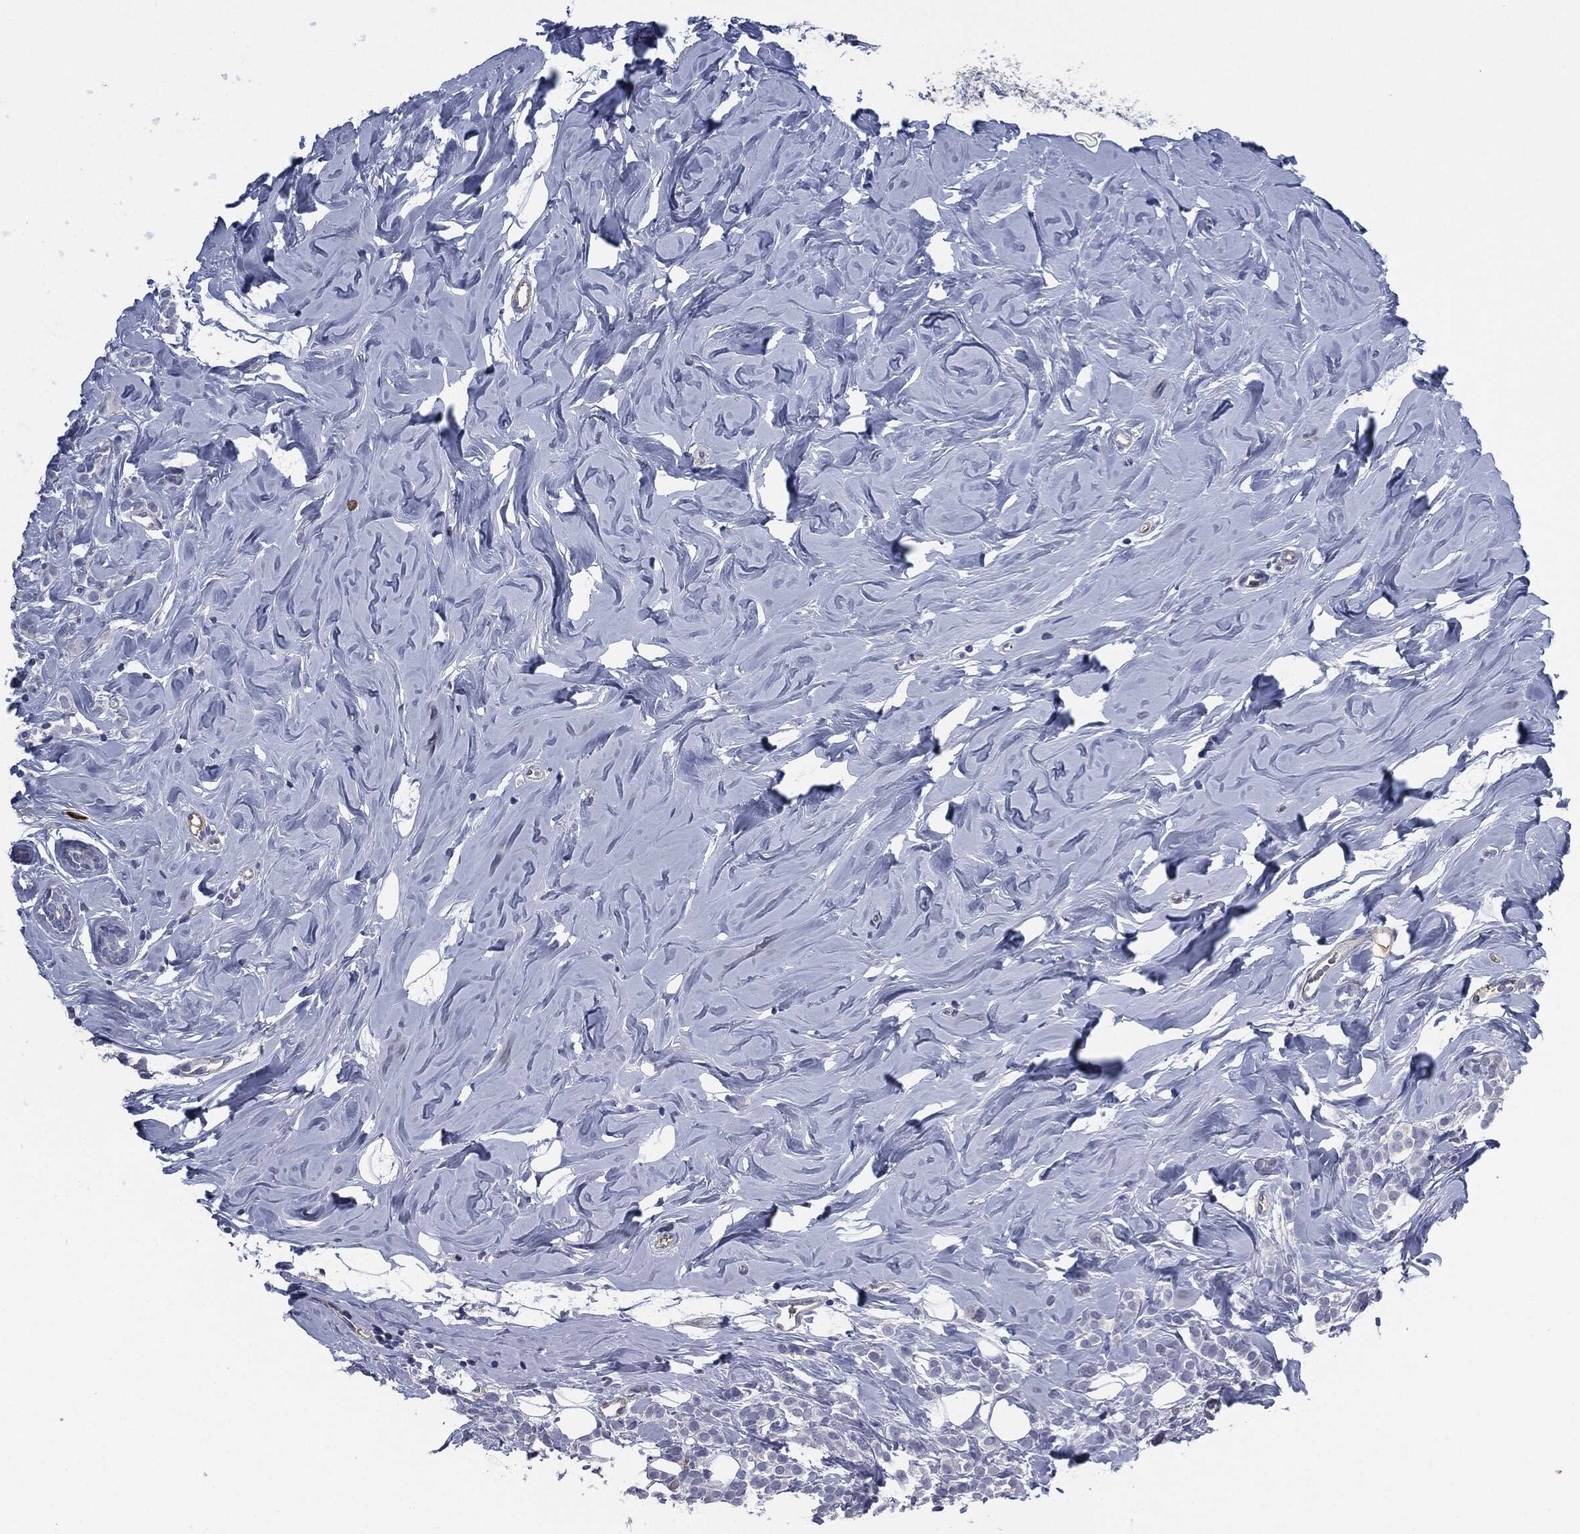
{"staining": {"intensity": "negative", "quantity": "none", "location": "none"}, "tissue": "breast cancer", "cell_type": "Tumor cells", "image_type": "cancer", "snomed": [{"axis": "morphology", "description": "Lobular carcinoma"}, {"axis": "topography", "description": "Breast"}], "caption": "Breast lobular carcinoma stained for a protein using immunohistochemistry demonstrates no expression tumor cells.", "gene": "CD27", "patient": {"sex": "female", "age": 49}}